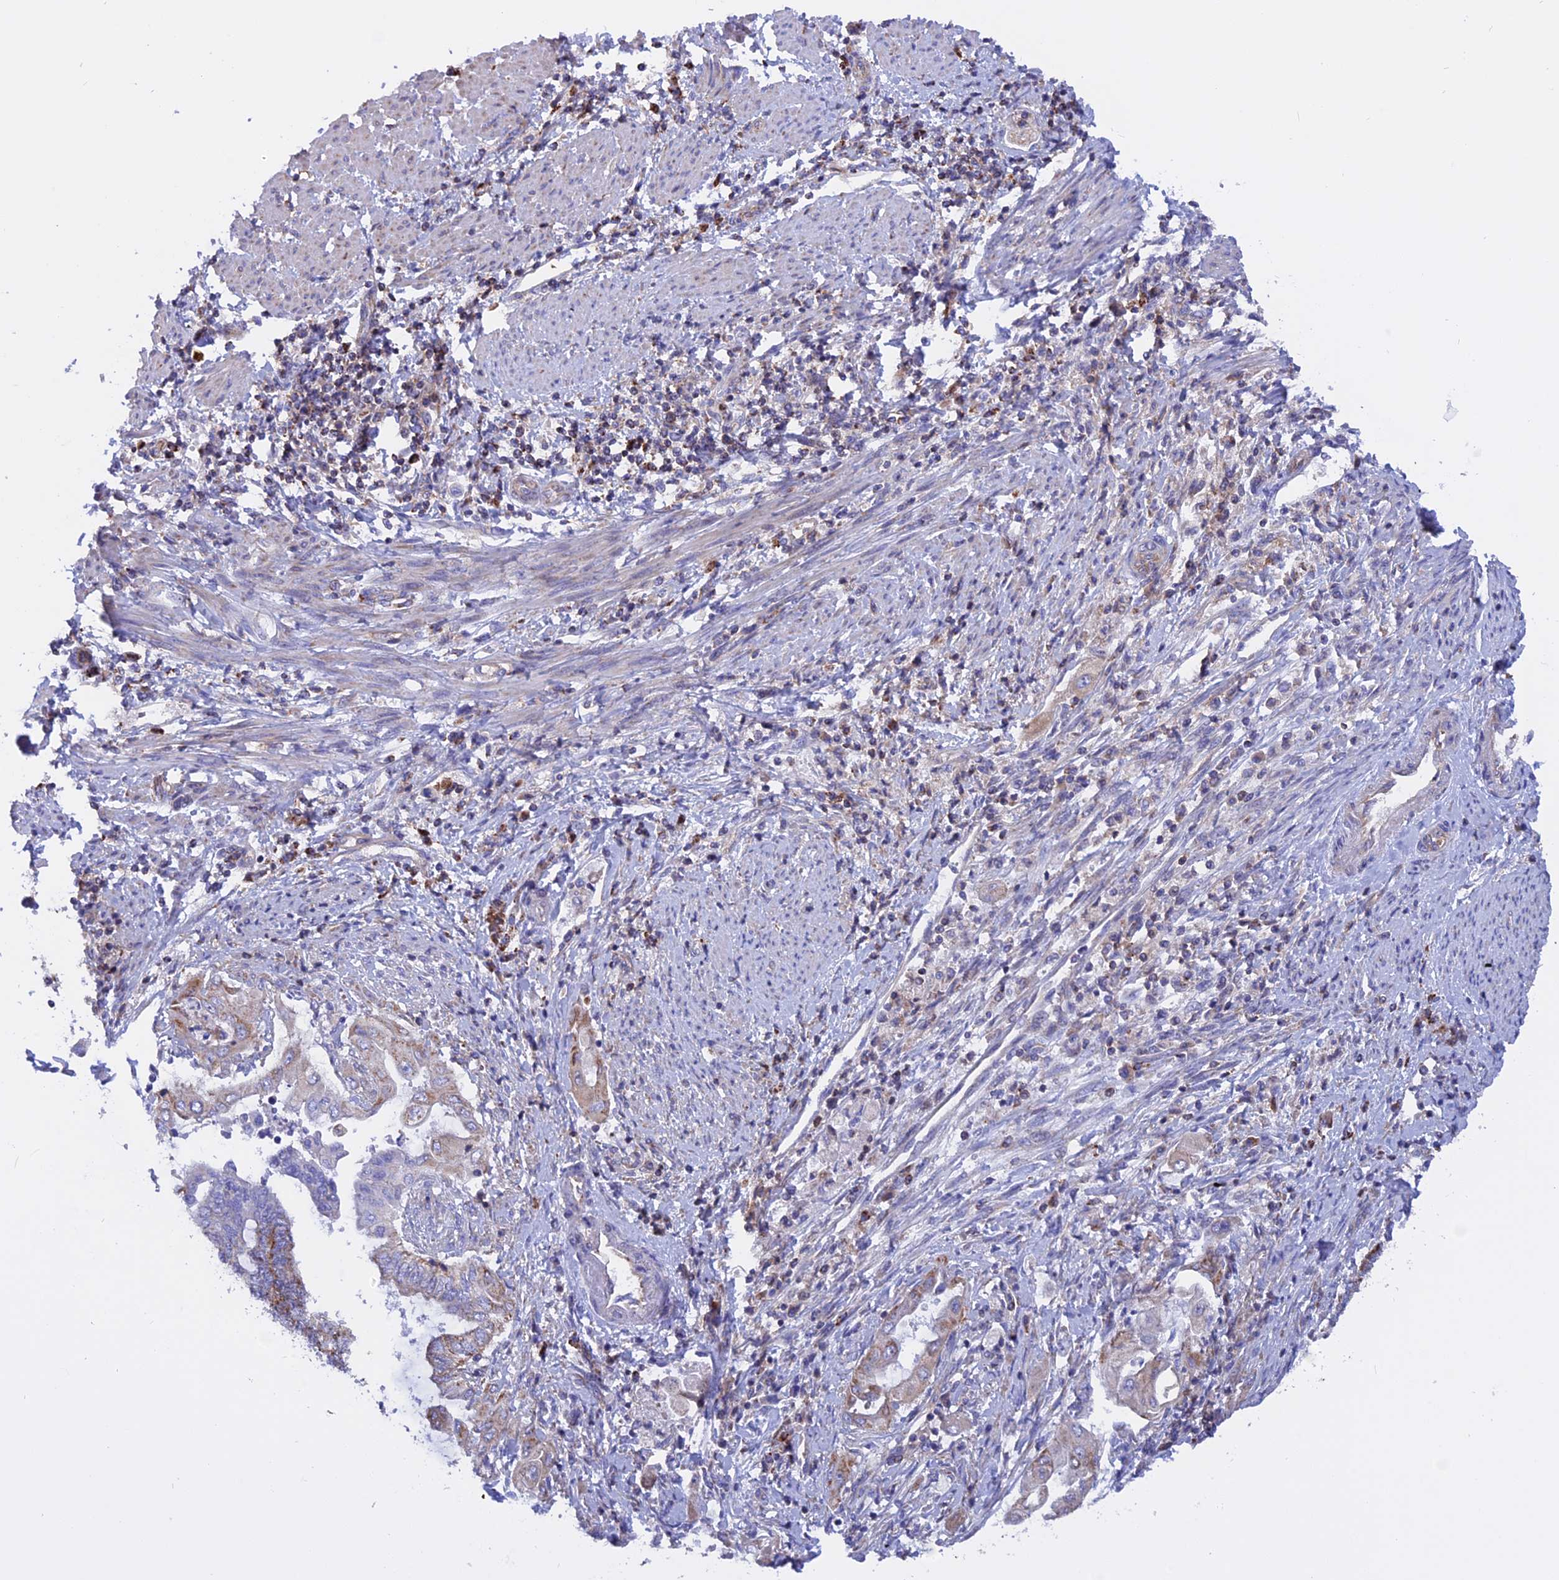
{"staining": {"intensity": "weak", "quantity": "<25%", "location": "cytoplasmic/membranous"}, "tissue": "endometrial cancer", "cell_type": "Tumor cells", "image_type": "cancer", "snomed": [{"axis": "morphology", "description": "Adenocarcinoma, NOS"}, {"axis": "topography", "description": "Uterus"}, {"axis": "topography", "description": "Endometrium"}], "caption": "Immunohistochemical staining of endometrial cancer displays no significant staining in tumor cells.", "gene": "GCDH", "patient": {"sex": "female", "age": 70}}